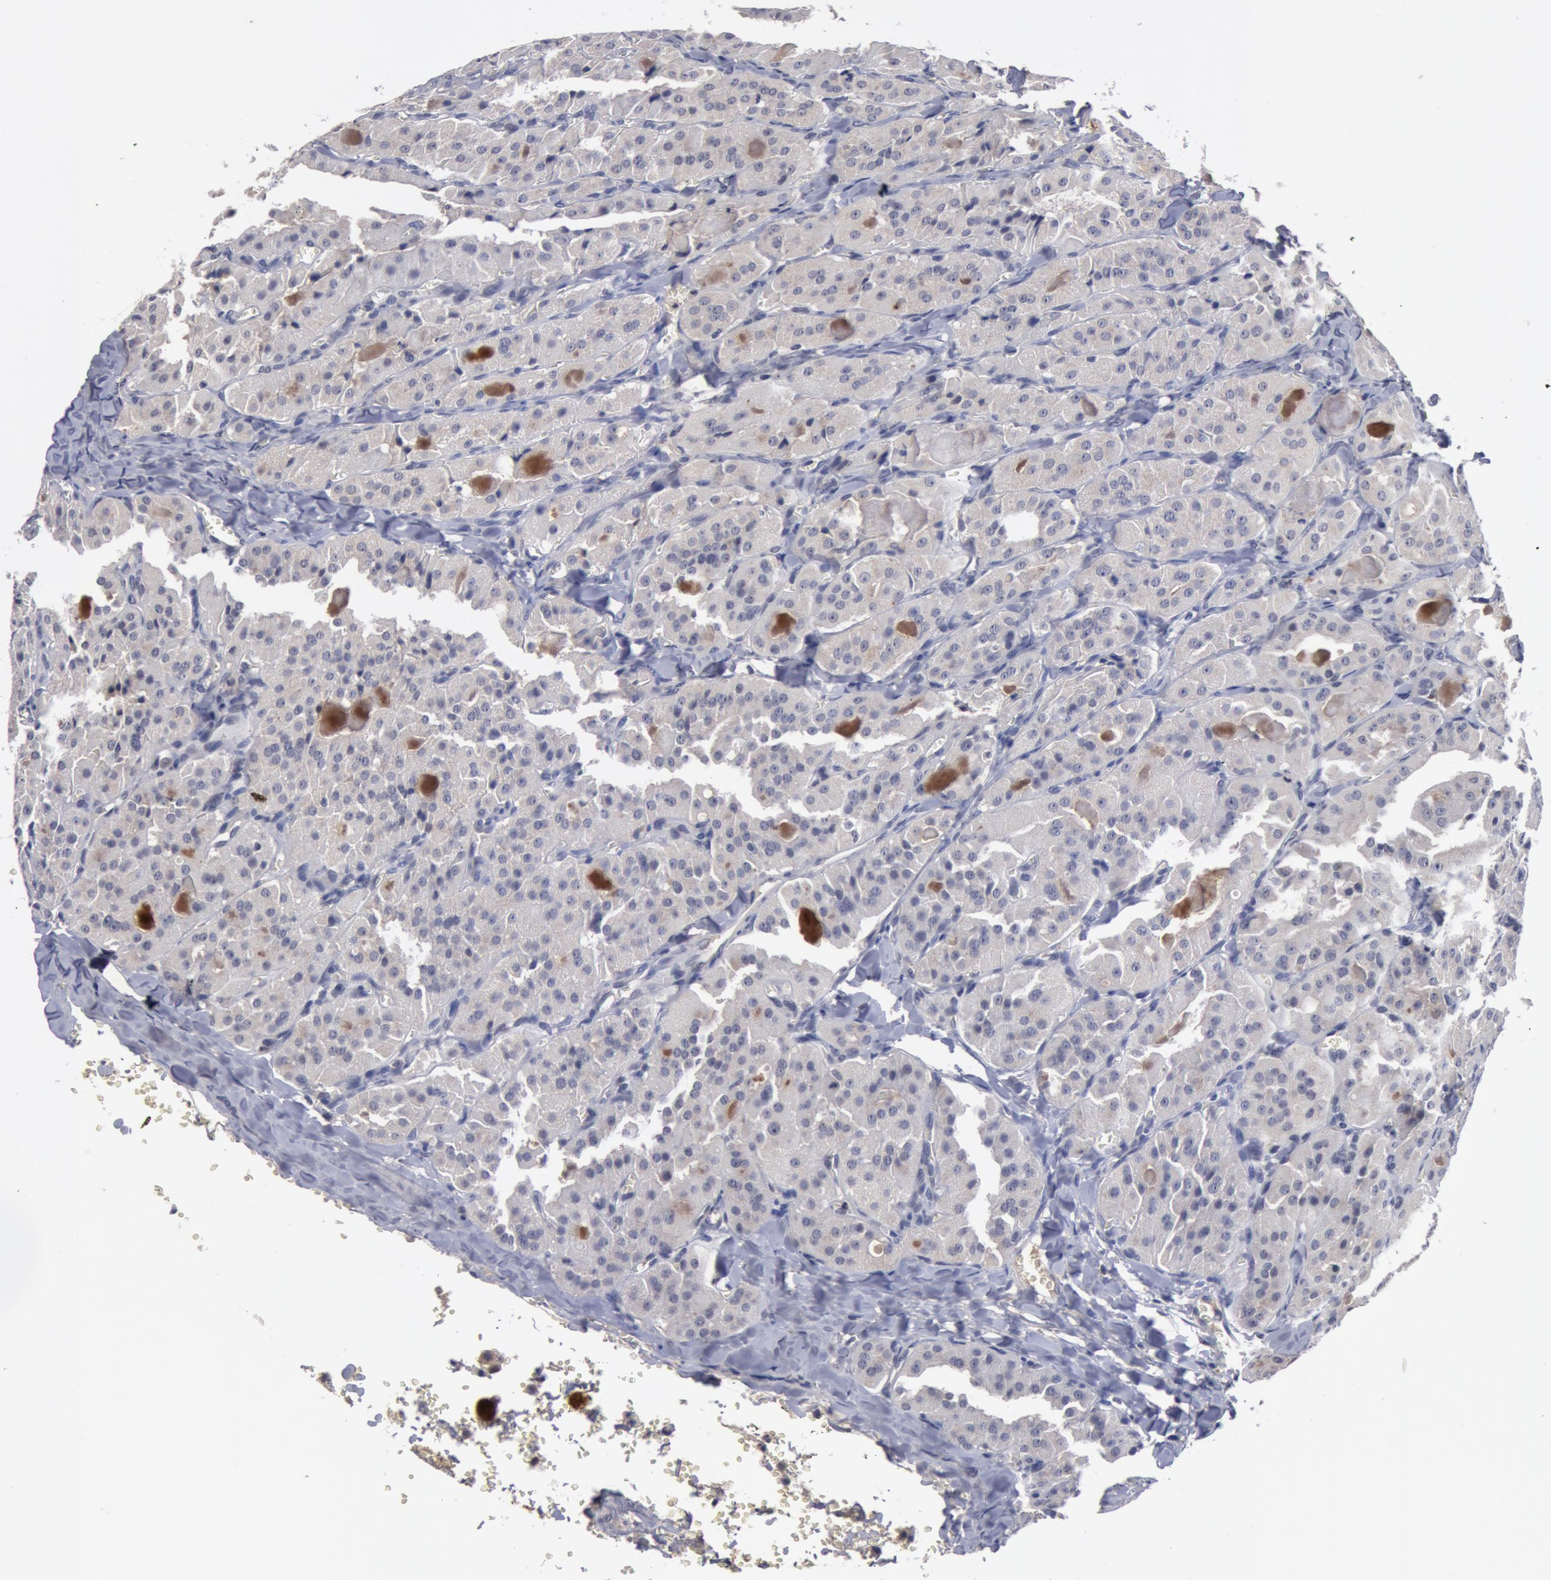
{"staining": {"intensity": "weak", "quantity": ">75%", "location": "cytoplasmic/membranous"}, "tissue": "thyroid cancer", "cell_type": "Tumor cells", "image_type": "cancer", "snomed": [{"axis": "morphology", "description": "Carcinoma, NOS"}, {"axis": "topography", "description": "Thyroid gland"}], "caption": "Brown immunohistochemical staining in human thyroid carcinoma shows weak cytoplasmic/membranous positivity in approximately >75% of tumor cells. The staining was performed using DAB (3,3'-diaminobenzidine), with brown indicating positive protein expression. Nuclei are stained blue with hematoxylin.", "gene": "BCHE", "patient": {"sex": "male", "age": 76}}